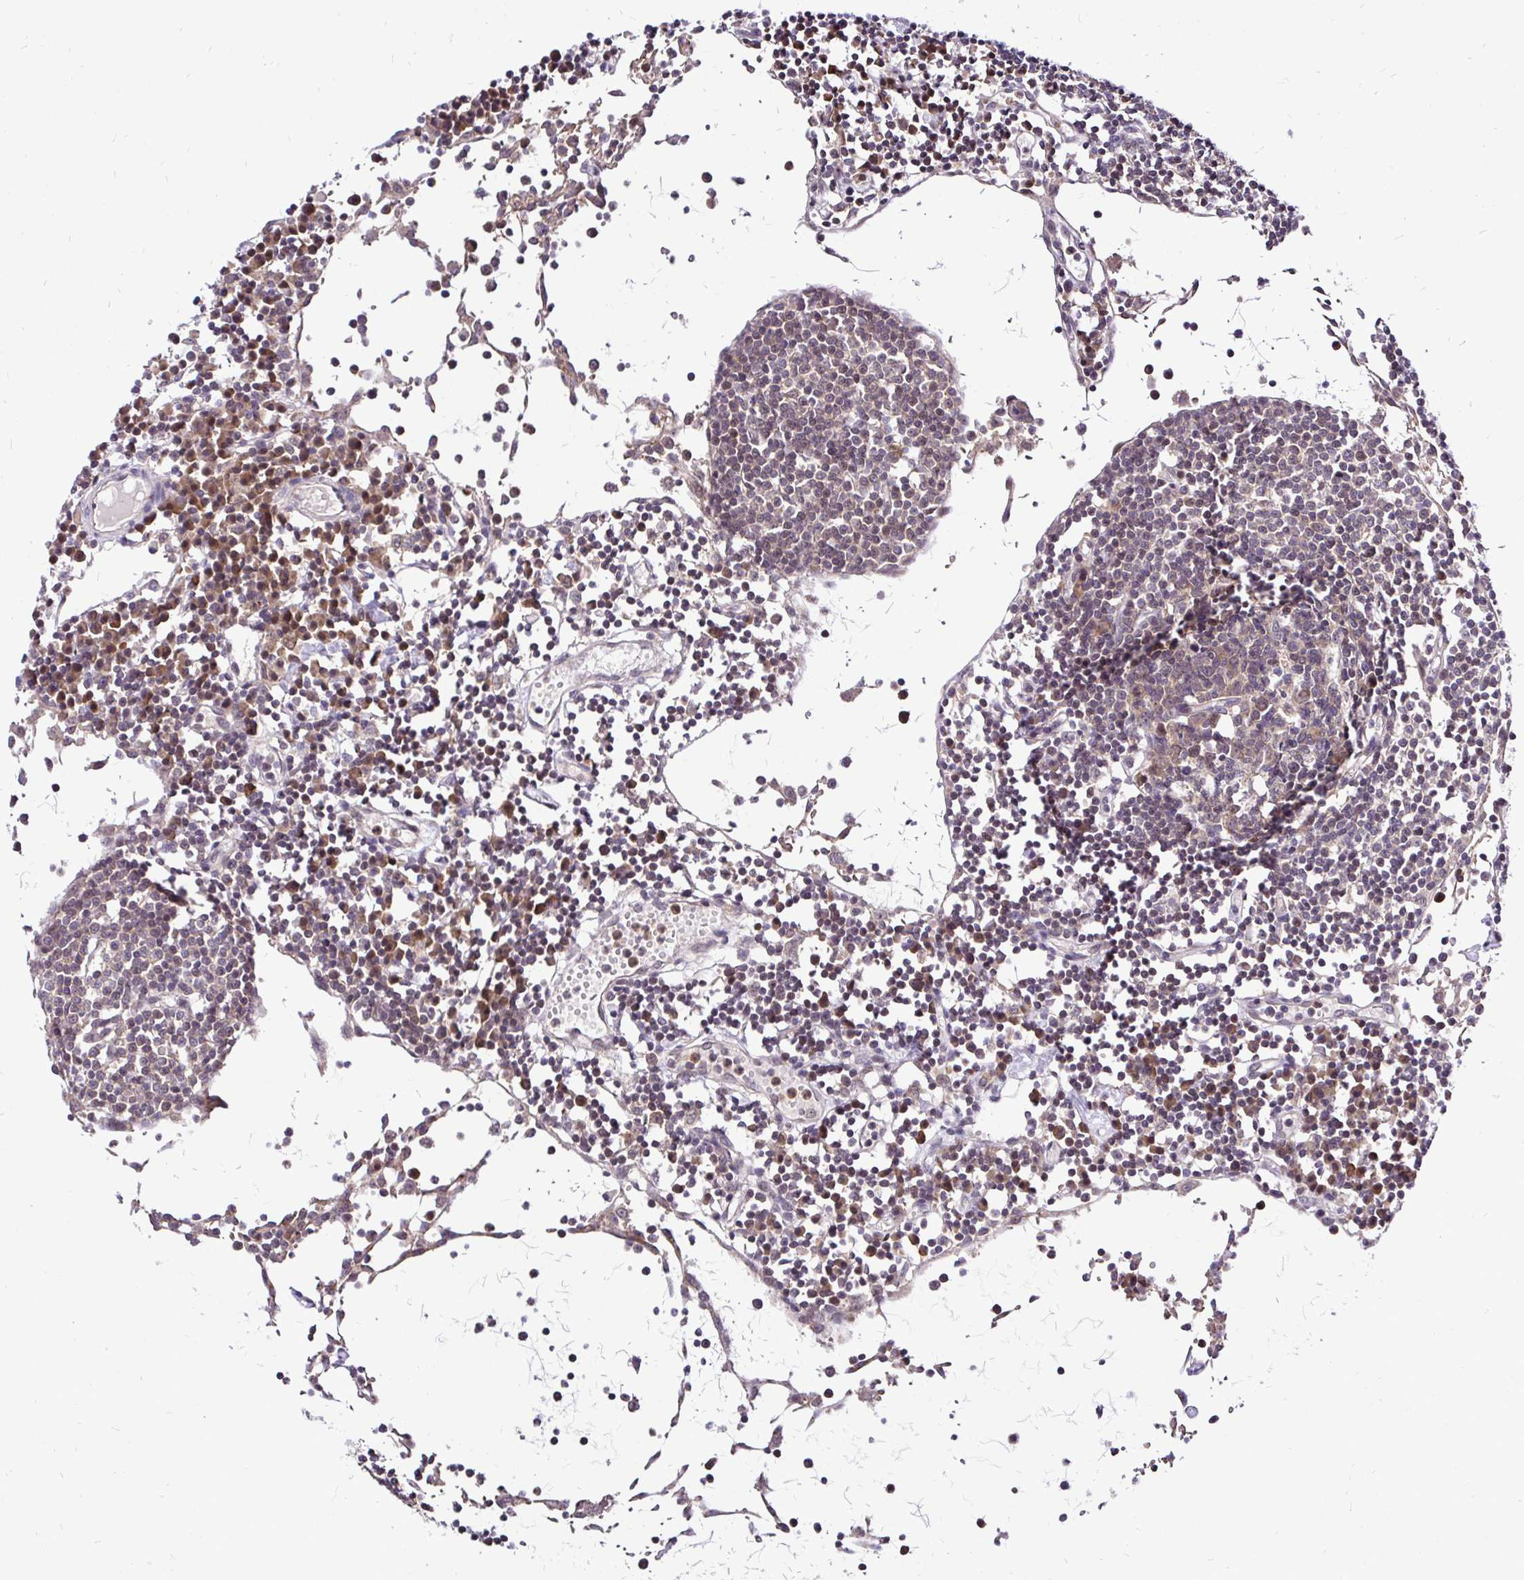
{"staining": {"intensity": "moderate", "quantity": "<25%", "location": "cytoplasmic/membranous,nuclear"}, "tissue": "lymph node", "cell_type": "Germinal center cells", "image_type": "normal", "snomed": [{"axis": "morphology", "description": "Normal tissue, NOS"}, {"axis": "topography", "description": "Lymph node"}], "caption": "Brown immunohistochemical staining in benign human lymph node demonstrates moderate cytoplasmic/membranous,nuclear positivity in approximately <25% of germinal center cells.", "gene": "UBE2M", "patient": {"sex": "female", "age": 78}}